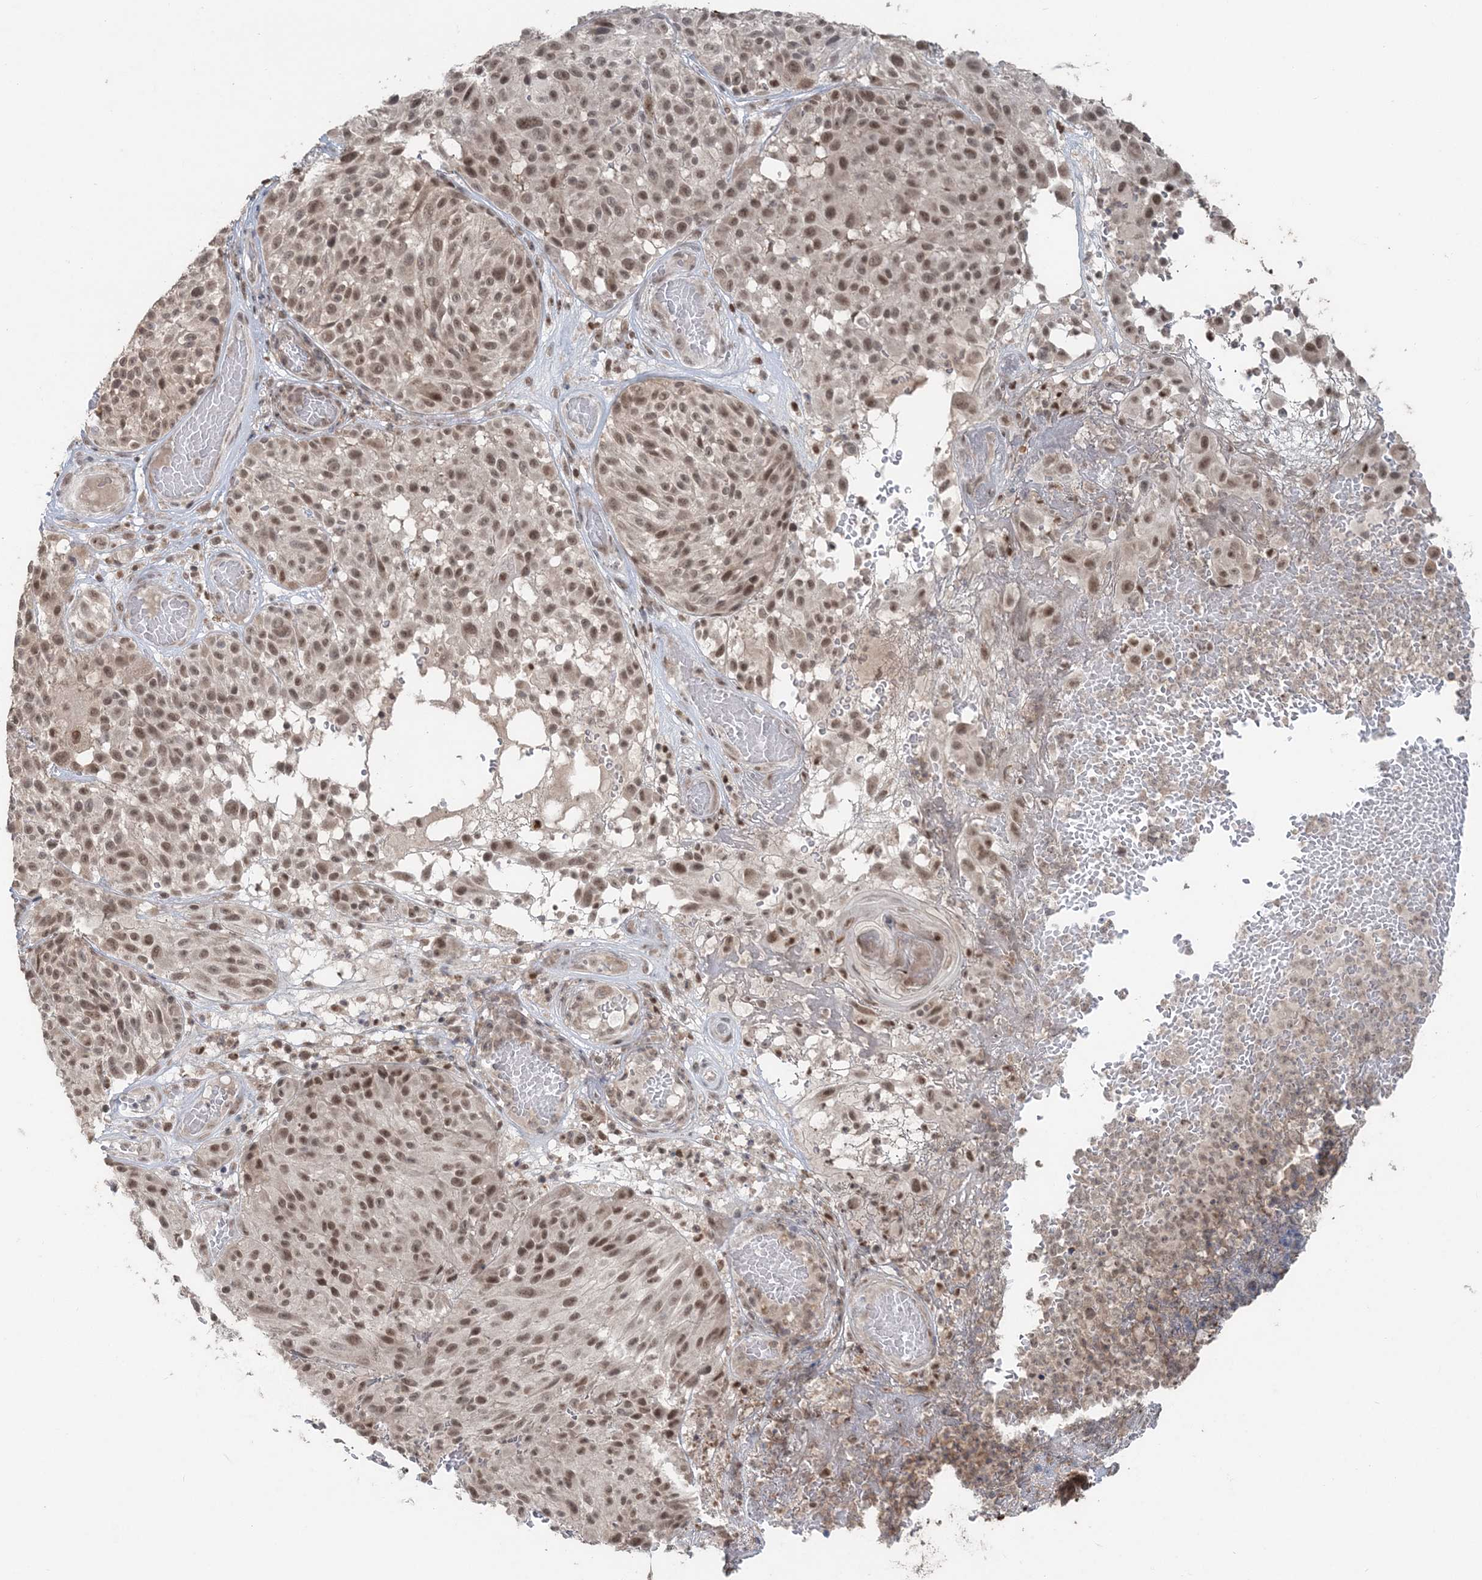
{"staining": {"intensity": "moderate", "quantity": ">75%", "location": "nuclear"}, "tissue": "melanoma", "cell_type": "Tumor cells", "image_type": "cancer", "snomed": [{"axis": "morphology", "description": "Malignant melanoma, NOS"}, {"axis": "topography", "description": "Skin"}], "caption": "Approximately >75% of tumor cells in human malignant melanoma display moderate nuclear protein positivity as visualized by brown immunohistochemical staining.", "gene": "SLU7", "patient": {"sex": "male", "age": 83}}